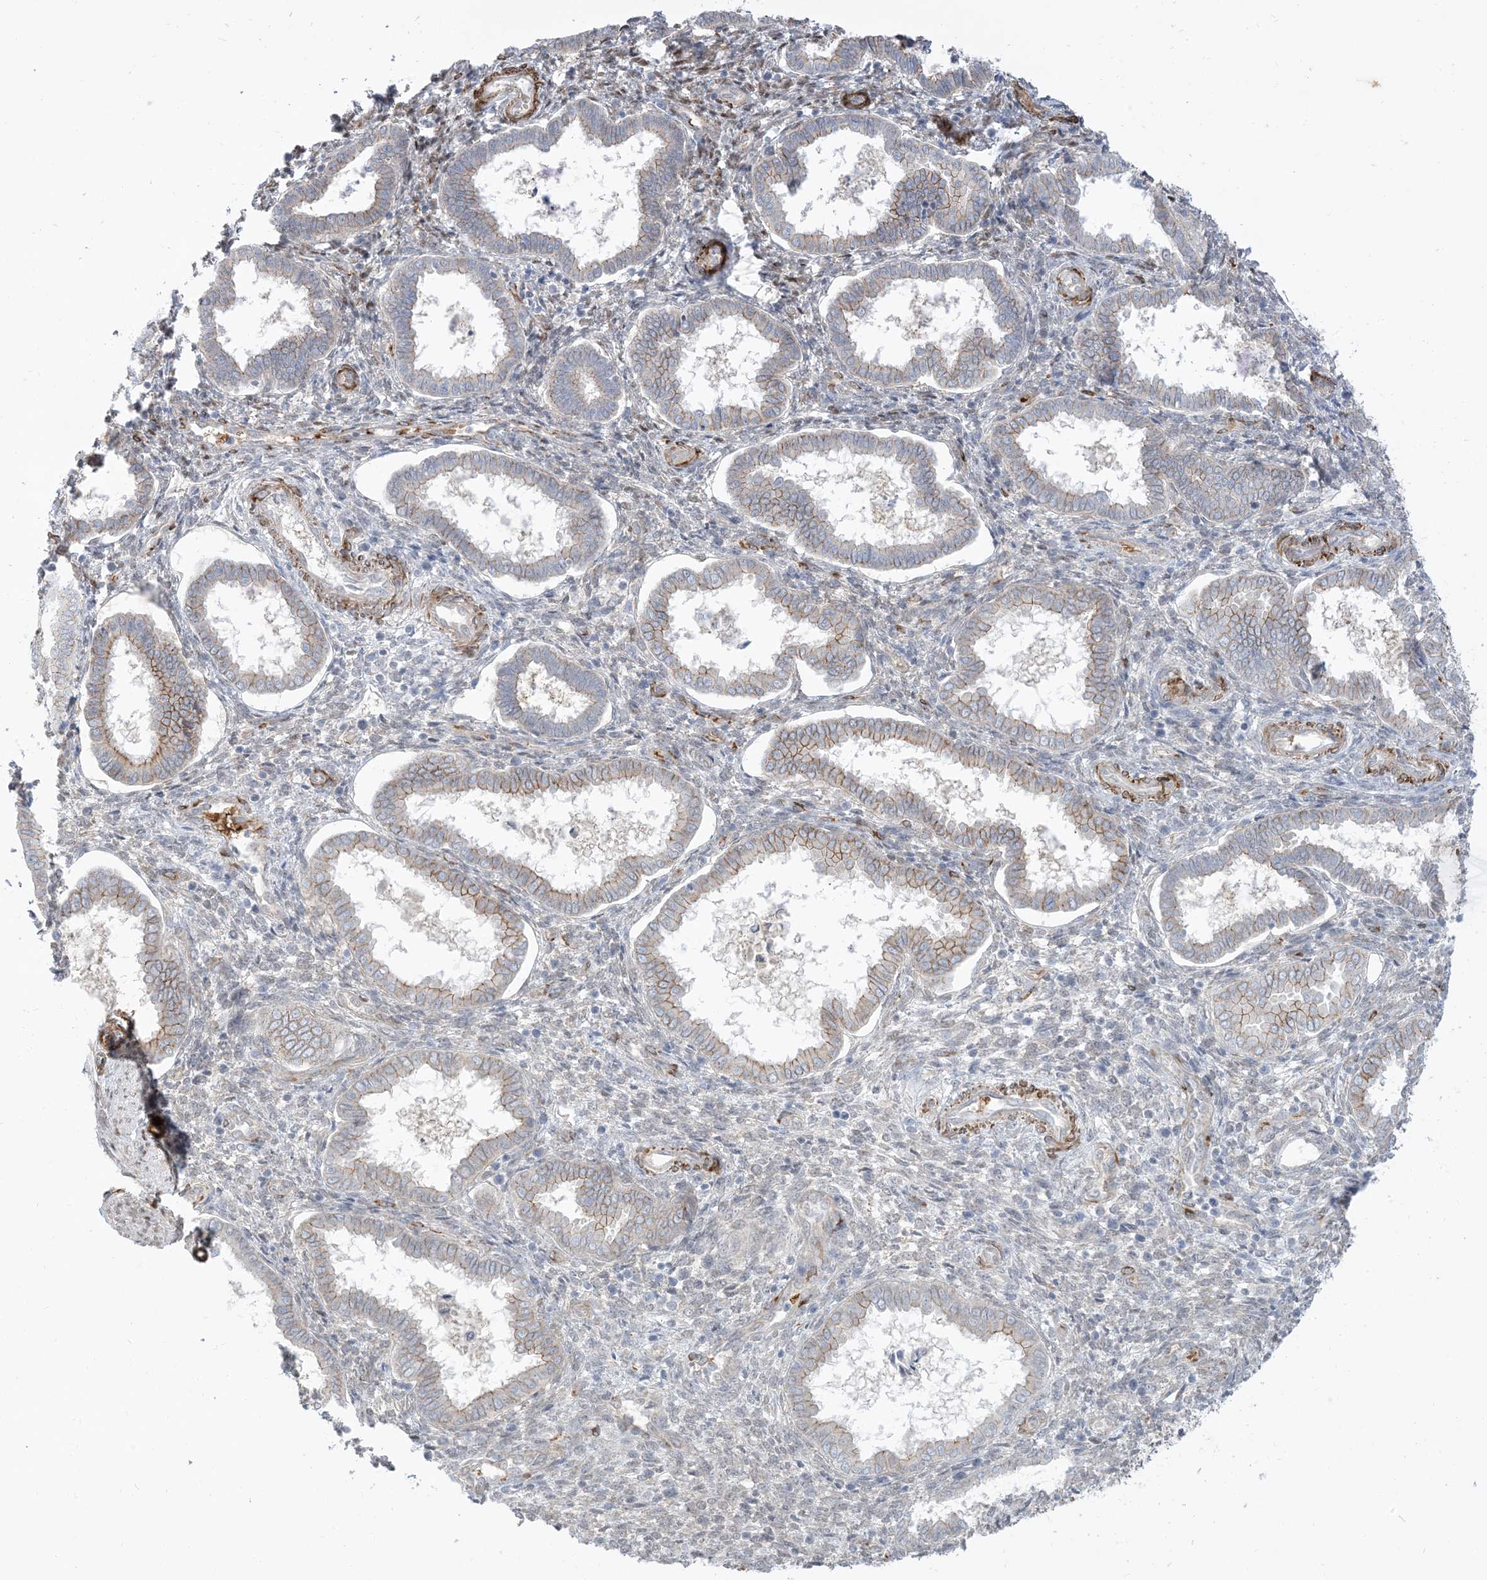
{"staining": {"intensity": "negative", "quantity": "none", "location": "none"}, "tissue": "endometrium", "cell_type": "Cells in endometrial stroma", "image_type": "normal", "snomed": [{"axis": "morphology", "description": "Normal tissue, NOS"}, {"axis": "topography", "description": "Endometrium"}], "caption": "Immunohistochemistry (IHC) image of normal endometrium: endometrium stained with DAB reveals no significant protein positivity in cells in endometrial stroma.", "gene": "RIN1", "patient": {"sex": "female", "age": 24}}